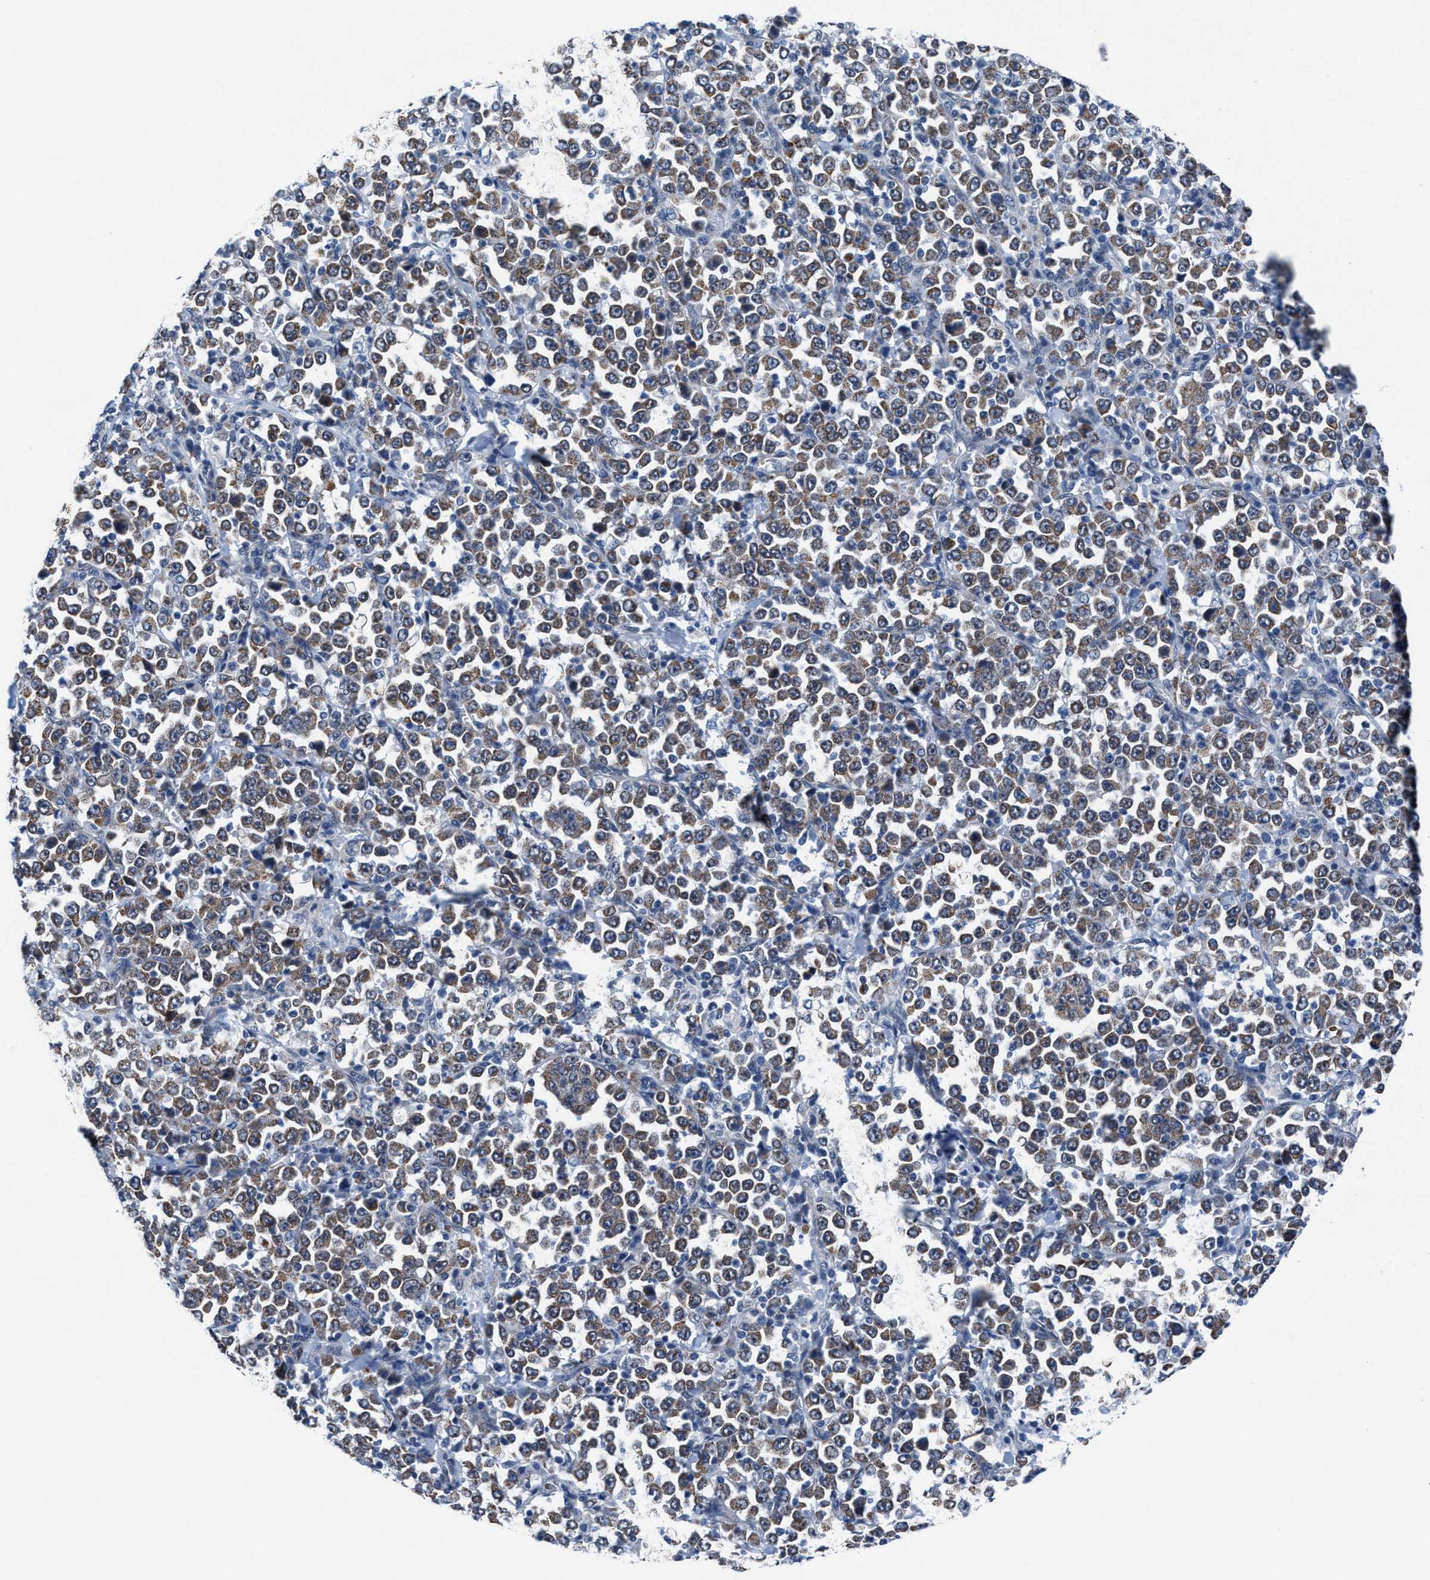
{"staining": {"intensity": "moderate", "quantity": ">75%", "location": "cytoplasmic/membranous"}, "tissue": "stomach cancer", "cell_type": "Tumor cells", "image_type": "cancer", "snomed": [{"axis": "morphology", "description": "Normal tissue, NOS"}, {"axis": "morphology", "description": "Adenocarcinoma, NOS"}, {"axis": "topography", "description": "Stomach, upper"}, {"axis": "topography", "description": "Stomach"}], "caption": "Tumor cells reveal medium levels of moderate cytoplasmic/membranous staining in about >75% of cells in human stomach cancer (adenocarcinoma).", "gene": "ID3", "patient": {"sex": "male", "age": 59}}